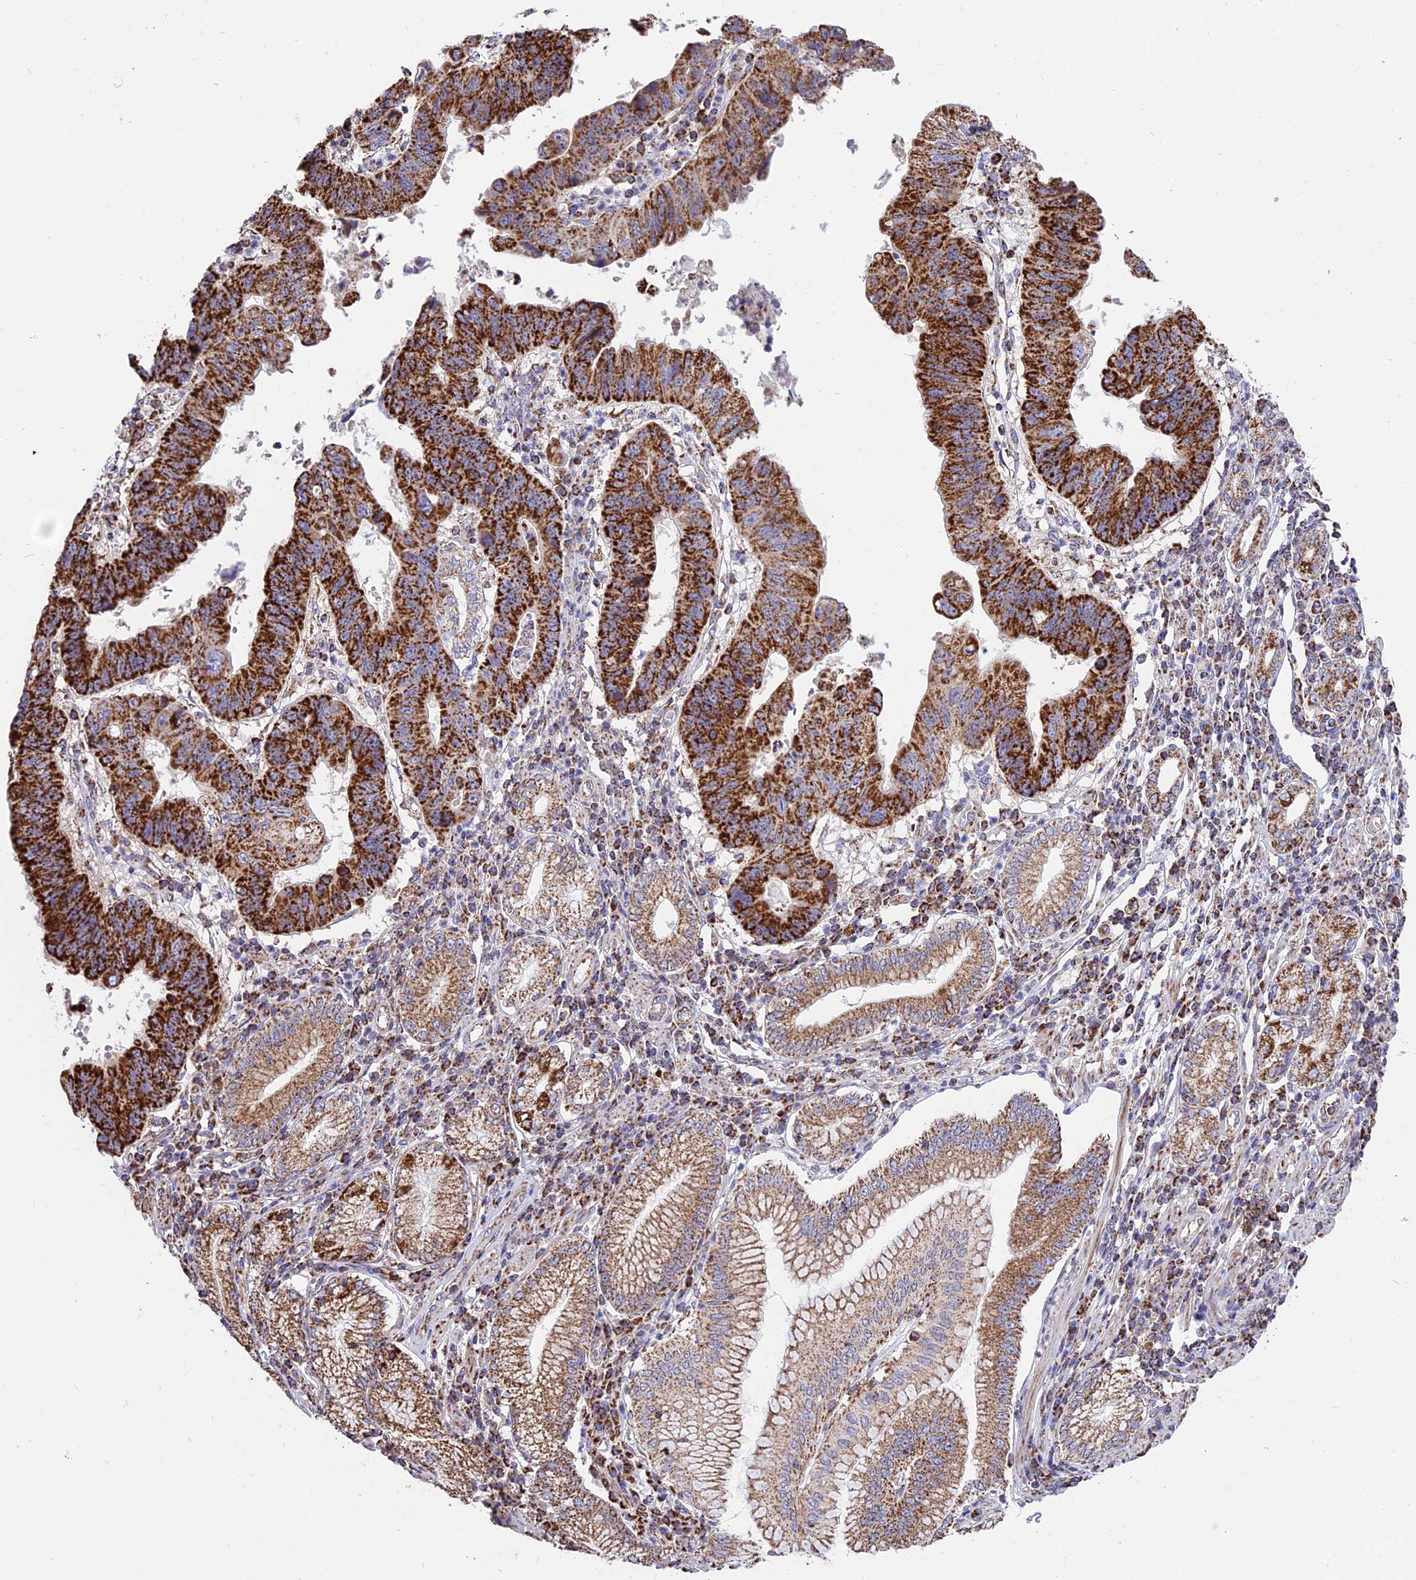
{"staining": {"intensity": "strong", "quantity": ">75%", "location": "cytoplasmic/membranous"}, "tissue": "stomach cancer", "cell_type": "Tumor cells", "image_type": "cancer", "snomed": [{"axis": "morphology", "description": "Adenocarcinoma, NOS"}, {"axis": "topography", "description": "Stomach"}], "caption": "There is high levels of strong cytoplasmic/membranous staining in tumor cells of stomach adenocarcinoma, as demonstrated by immunohistochemical staining (brown color).", "gene": "TTC4", "patient": {"sex": "male", "age": 59}}